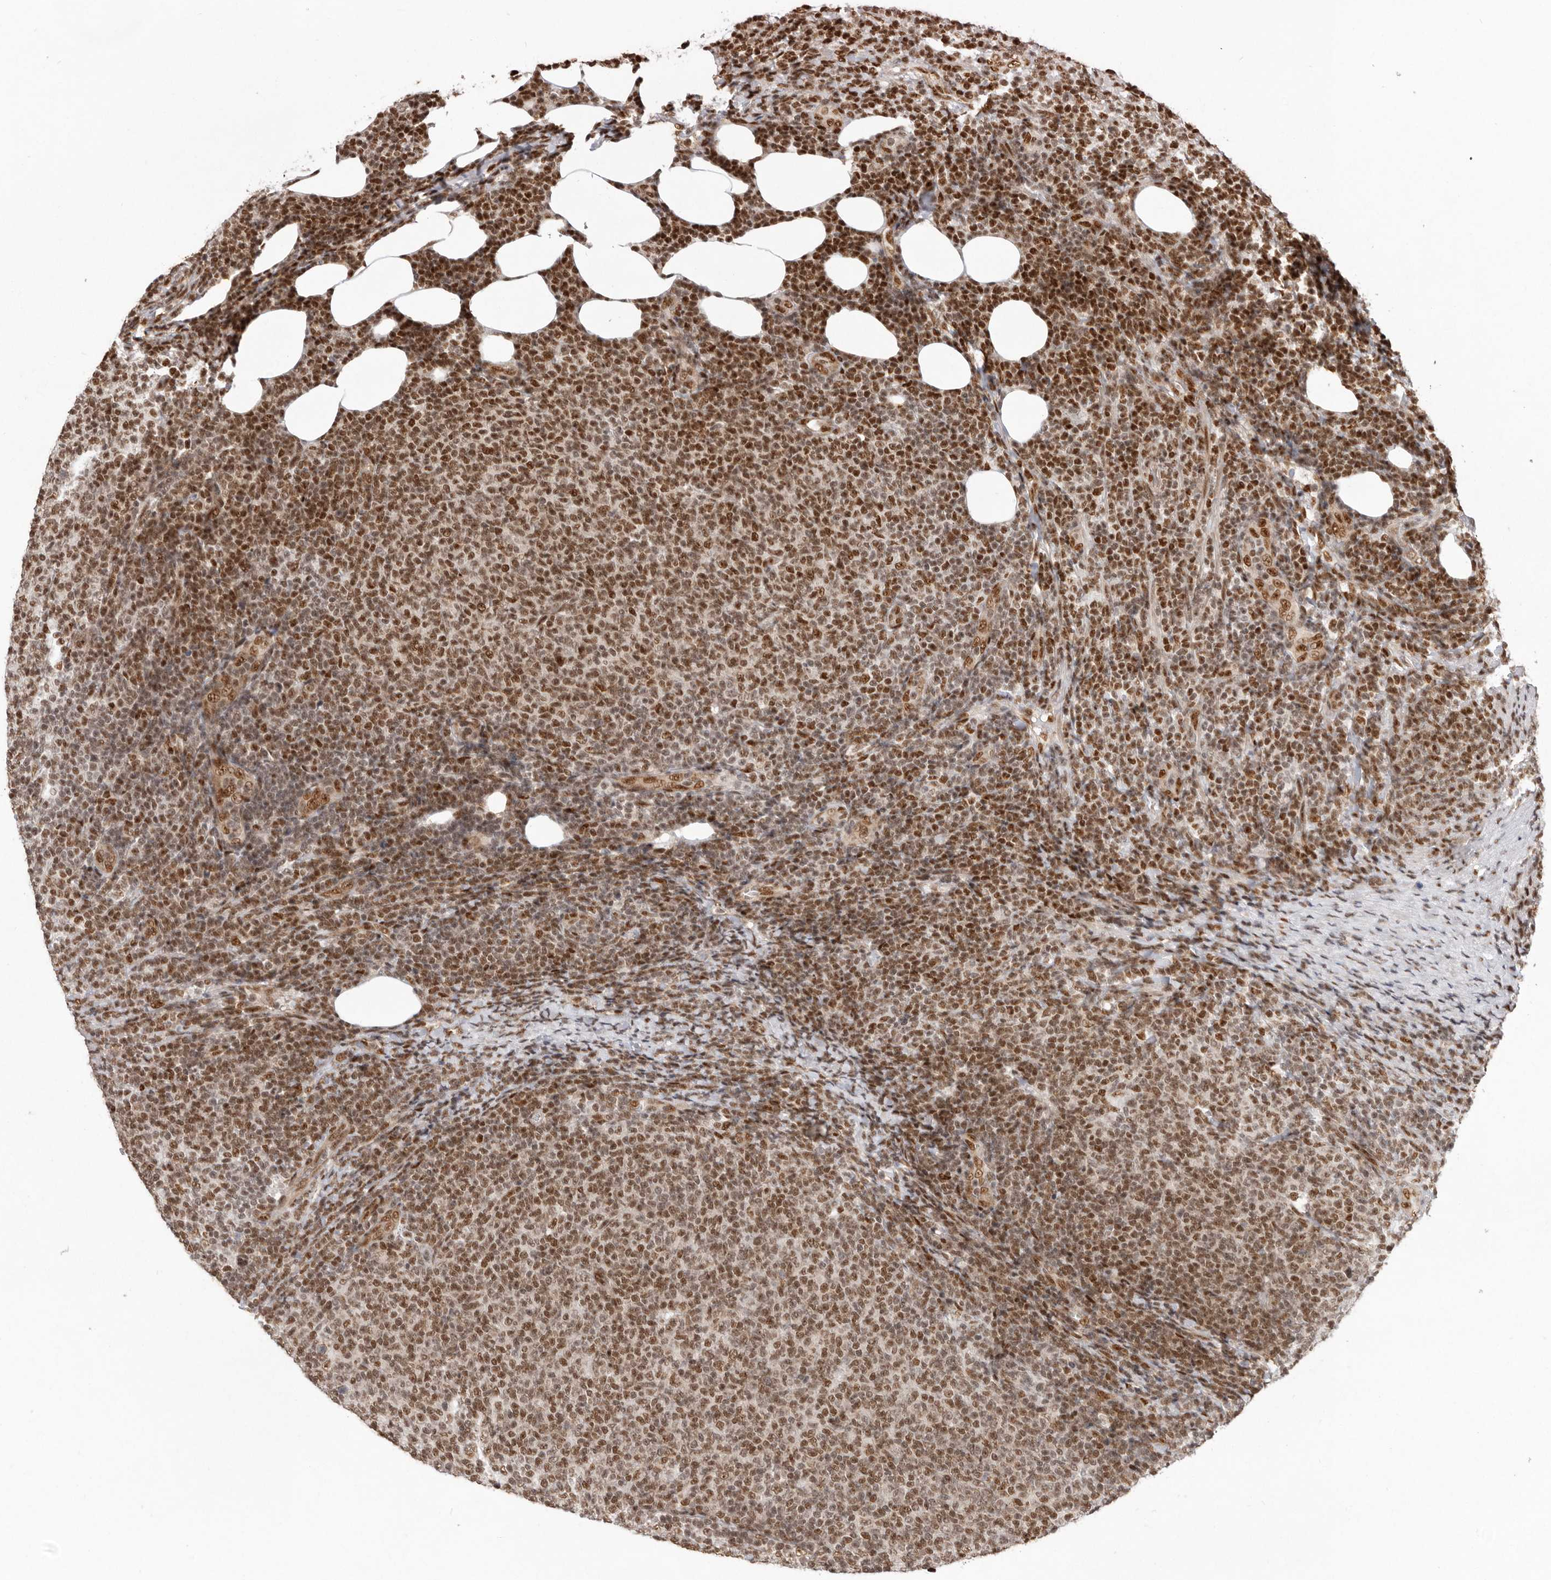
{"staining": {"intensity": "moderate", "quantity": ">75%", "location": "nuclear"}, "tissue": "lymphoma", "cell_type": "Tumor cells", "image_type": "cancer", "snomed": [{"axis": "morphology", "description": "Malignant lymphoma, non-Hodgkin's type, Low grade"}, {"axis": "topography", "description": "Lymph node"}], "caption": "Lymphoma stained for a protein shows moderate nuclear positivity in tumor cells.", "gene": "CHTOP", "patient": {"sex": "male", "age": 66}}